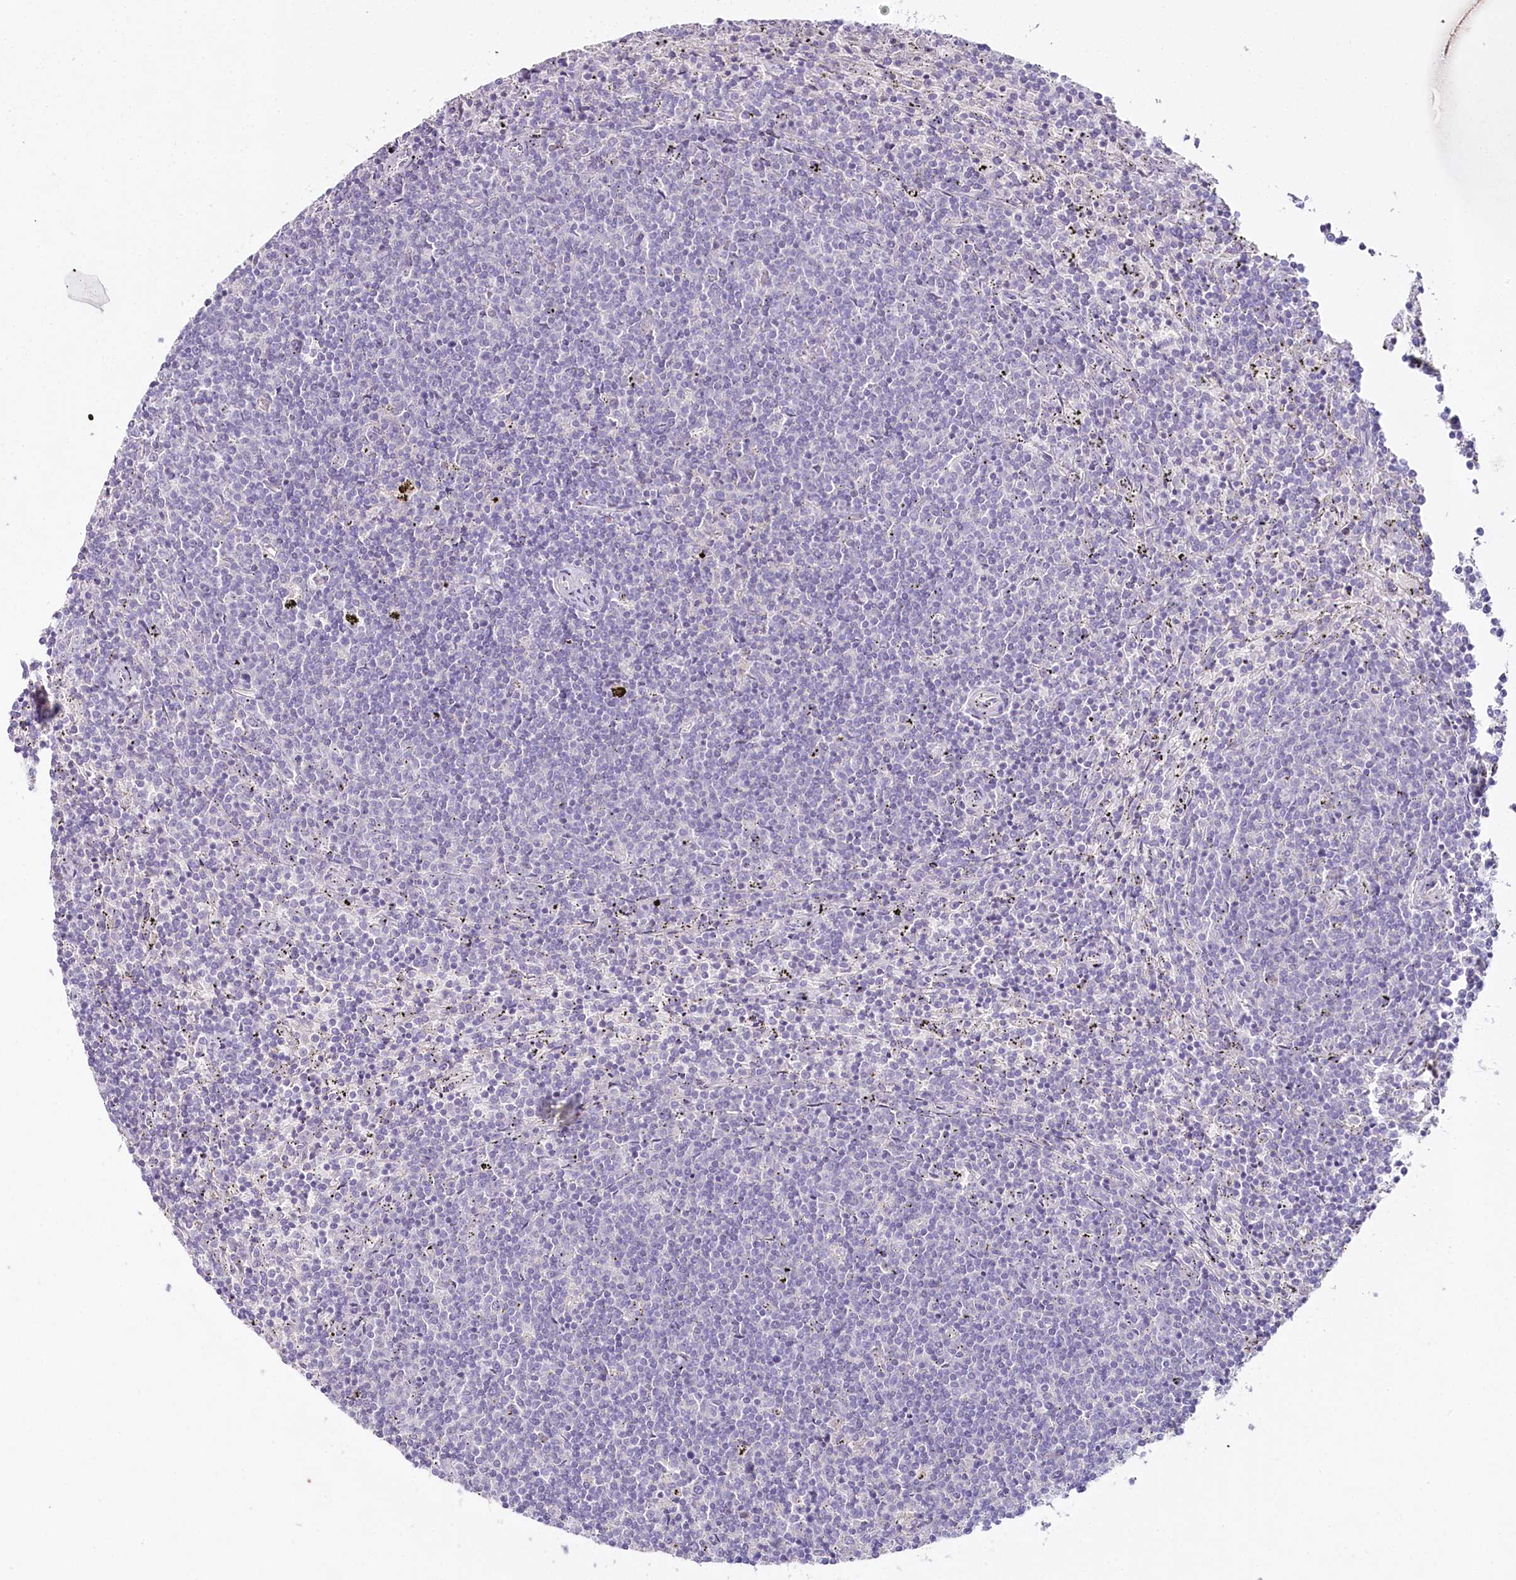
{"staining": {"intensity": "negative", "quantity": "none", "location": "none"}, "tissue": "lymphoma", "cell_type": "Tumor cells", "image_type": "cancer", "snomed": [{"axis": "morphology", "description": "Malignant lymphoma, non-Hodgkin's type, Low grade"}, {"axis": "topography", "description": "Spleen"}], "caption": "This is a image of immunohistochemistry (IHC) staining of lymphoma, which shows no positivity in tumor cells. Brightfield microscopy of immunohistochemistry stained with DAB (3,3'-diaminobenzidine) (brown) and hematoxylin (blue), captured at high magnification.", "gene": "HPD", "patient": {"sex": "female", "age": 50}}